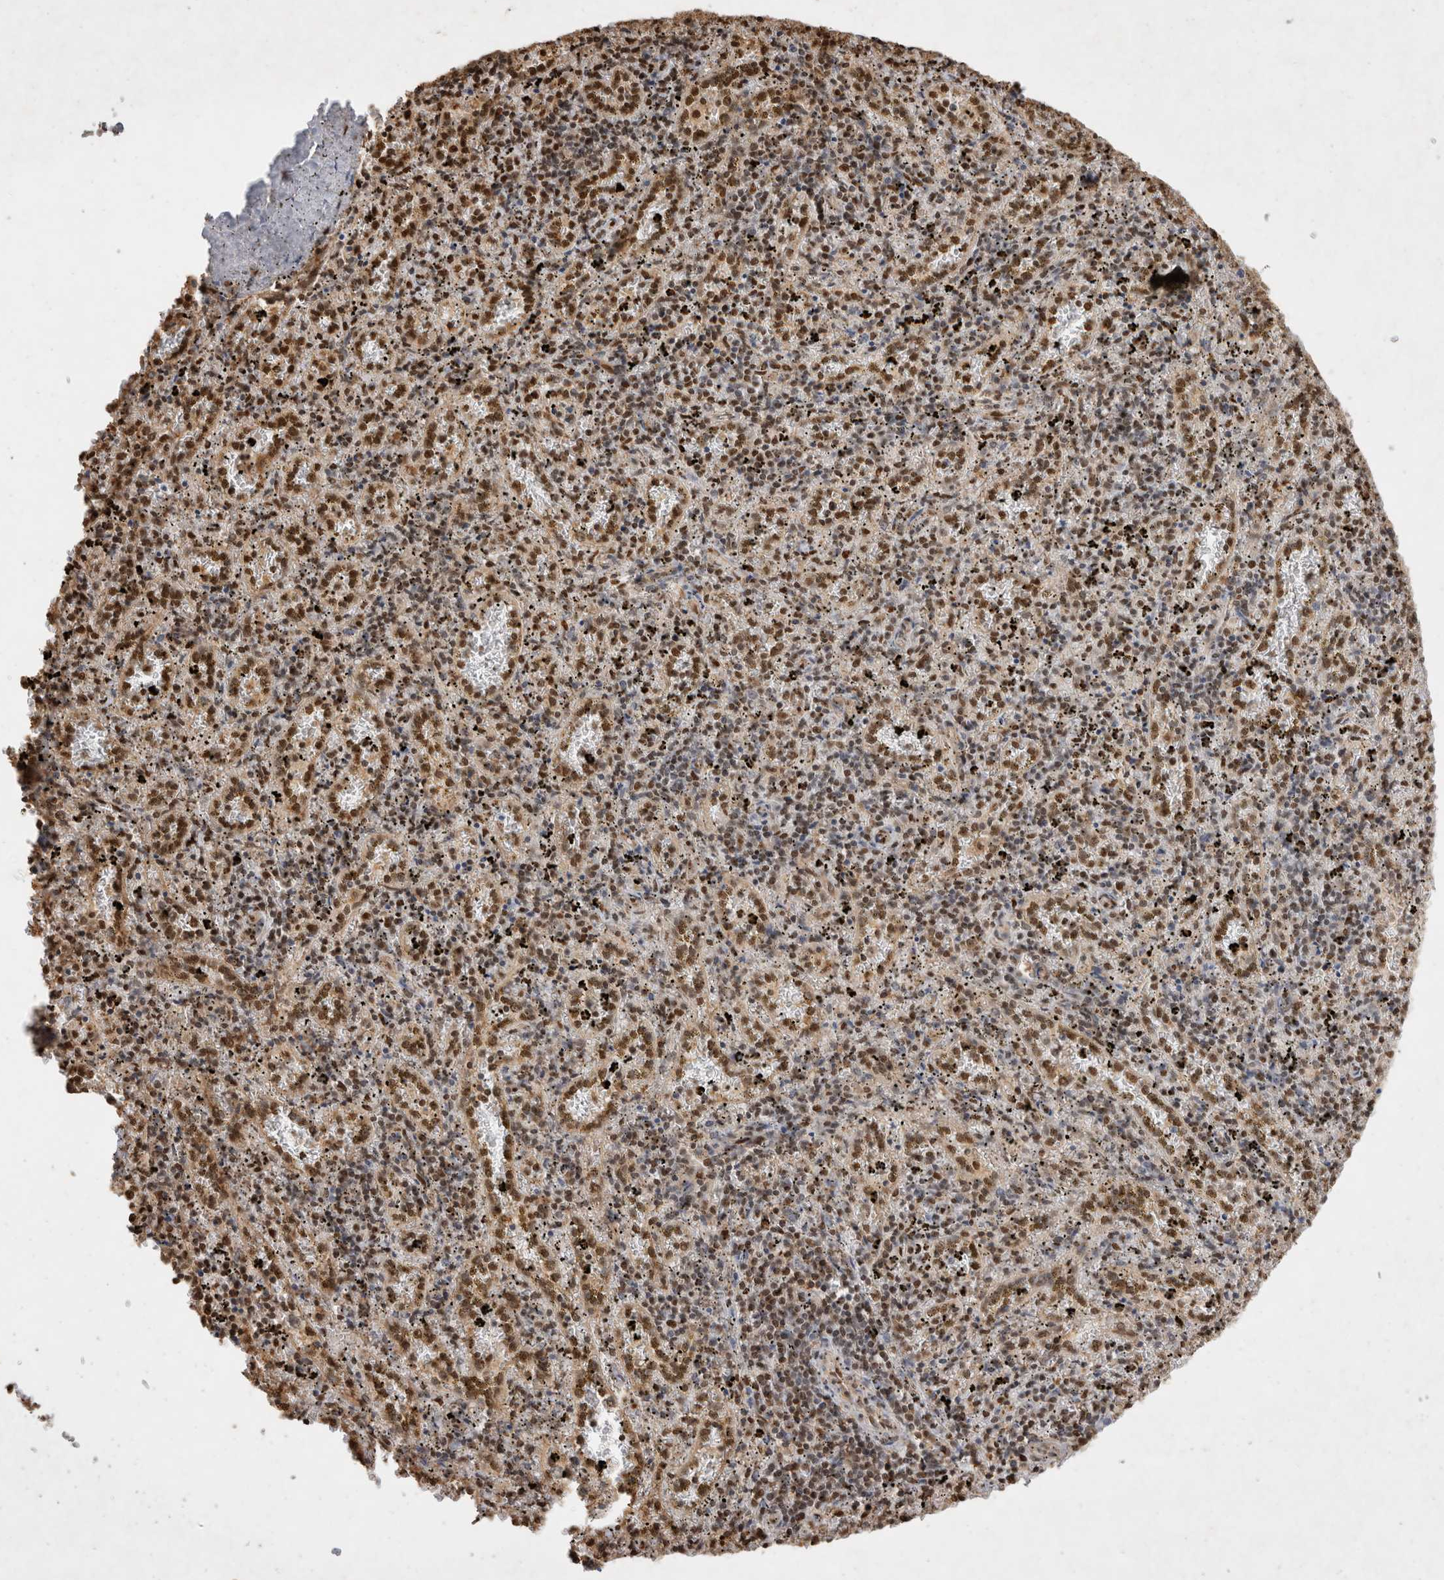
{"staining": {"intensity": "moderate", "quantity": ">75%", "location": "nuclear"}, "tissue": "spleen", "cell_type": "Cells in red pulp", "image_type": "normal", "snomed": [{"axis": "morphology", "description": "Normal tissue, NOS"}, {"axis": "topography", "description": "Spleen"}], "caption": "Immunohistochemical staining of unremarkable spleen demonstrates medium levels of moderate nuclear positivity in about >75% of cells in red pulp. (brown staining indicates protein expression, while blue staining denotes nuclei).", "gene": "HDGF", "patient": {"sex": "male", "age": 11}}